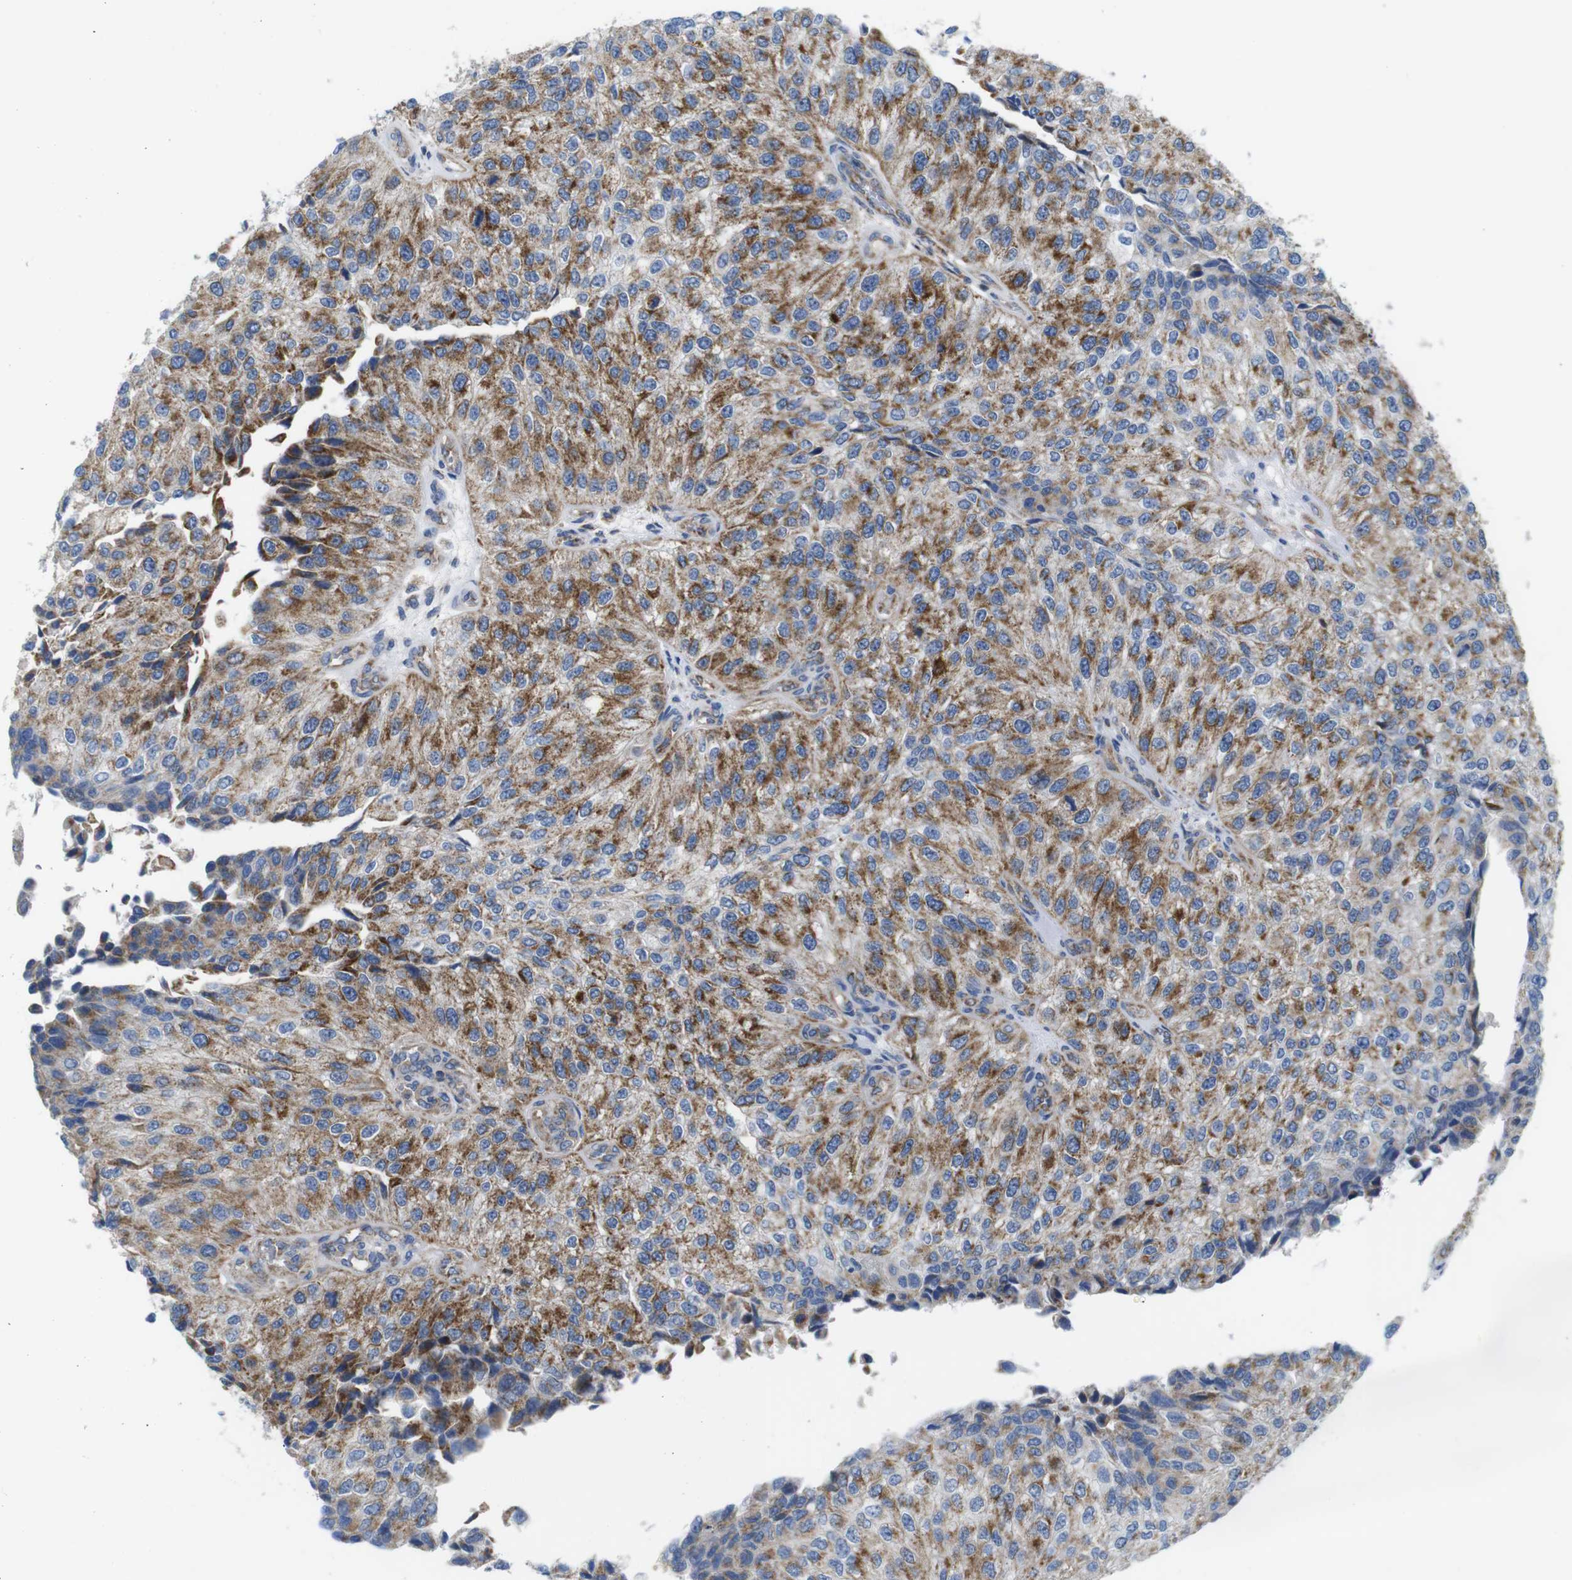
{"staining": {"intensity": "moderate", "quantity": ">75%", "location": "cytoplasmic/membranous"}, "tissue": "urothelial cancer", "cell_type": "Tumor cells", "image_type": "cancer", "snomed": [{"axis": "morphology", "description": "Urothelial carcinoma, High grade"}, {"axis": "topography", "description": "Kidney"}, {"axis": "topography", "description": "Urinary bladder"}], "caption": "Tumor cells demonstrate medium levels of moderate cytoplasmic/membranous positivity in approximately >75% of cells in urothelial carcinoma (high-grade).", "gene": "PDCD1LG2", "patient": {"sex": "male", "age": 77}}